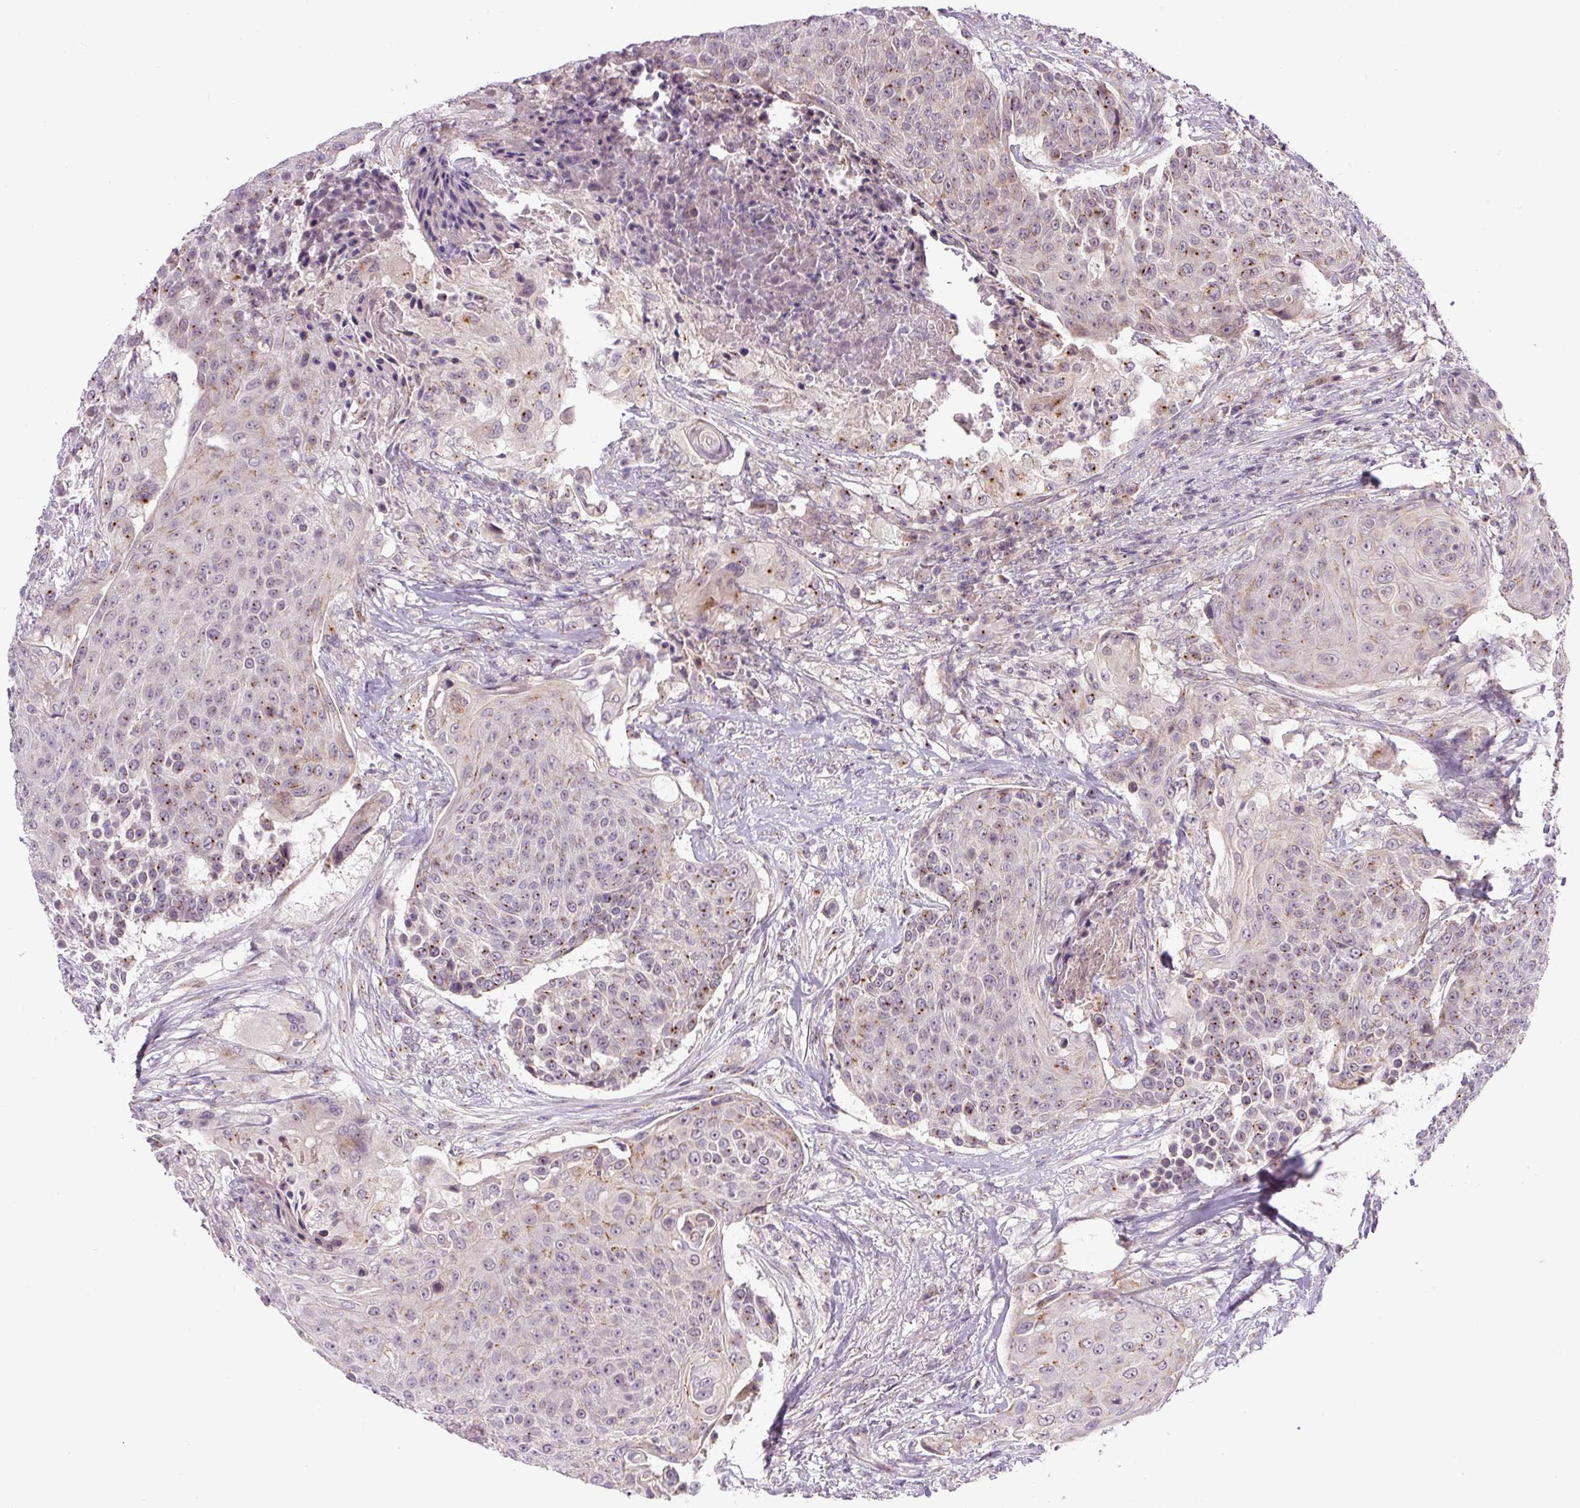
{"staining": {"intensity": "moderate", "quantity": "<25%", "location": "cytoplasmic/membranous"}, "tissue": "urothelial cancer", "cell_type": "Tumor cells", "image_type": "cancer", "snomed": [{"axis": "morphology", "description": "Urothelial carcinoma, High grade"}, {"axis": "topography", "description": "Urinary bladder"}], "caption": "High-grade urothelial carcinoma stained for a protein shows moderate cytoplasmic/membranous positivity in tumor cells. The staining was performed using DAB, with brown indicating positive protein expression. Nuclei are stained blue with hematoxylin.", "gene": "PCM1", "patient": {"sex": "female", "age": 63}}